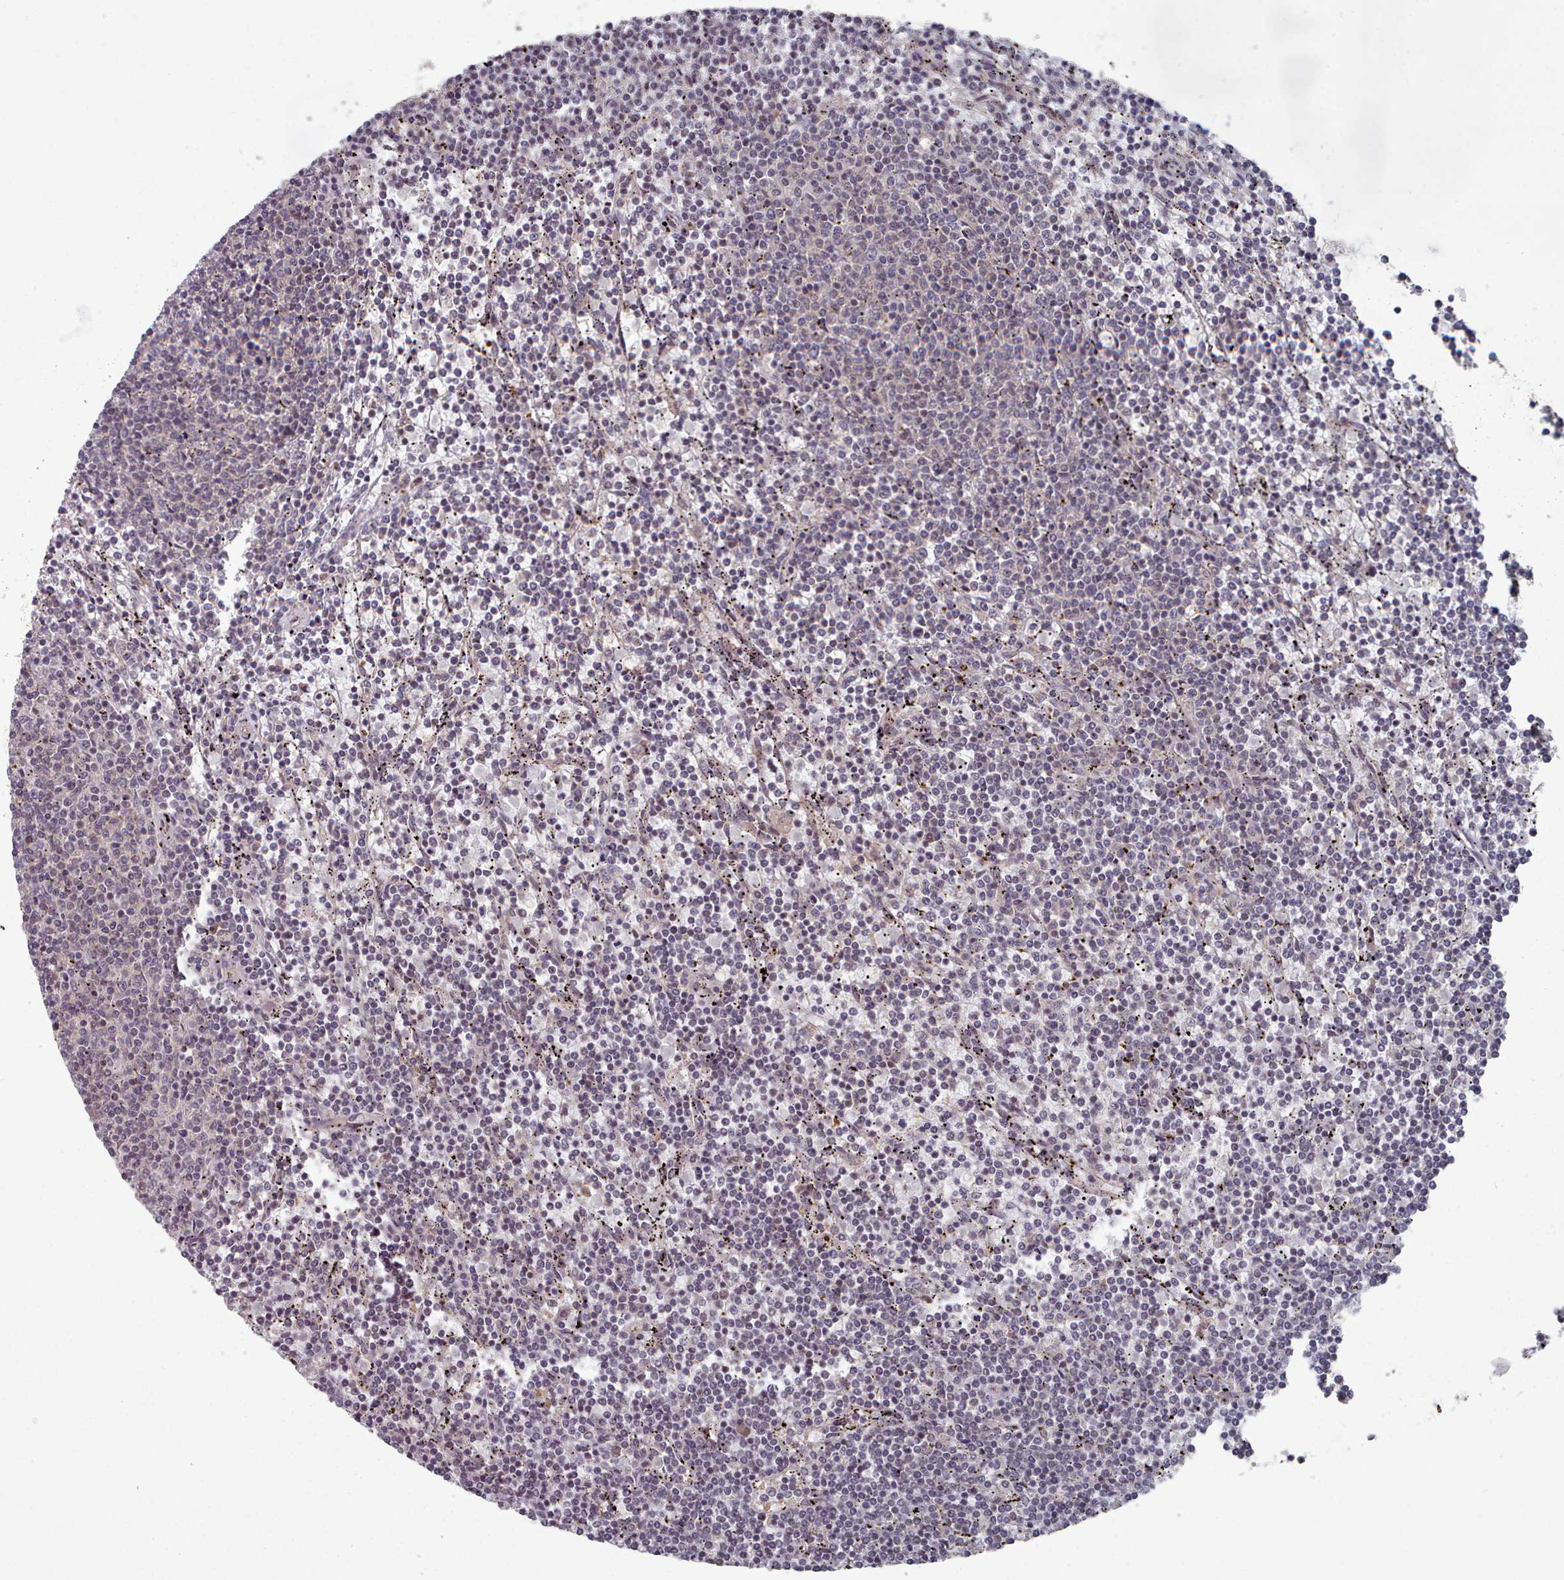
{"staining": {"intensity": "negative", "quantity": "none", "location": "none"}, "tissue": "lymphoma", "cell_type": "Tumor cells", "image_type": "cancer", "snomed": [{"axis": "morphology", "description": "Malignant lymphoma, non-Hodgkin's type, Low grade"}, {"axis": "topography", "description": "Spleen"}], "caption": "A high-resolution micrograph shows immunohistochemistry staining of lymphoma, which exhibits no significant expression in tumor cells. (DAB (3,3'-diaminobenzidine) immunohistochemistry (IHC) with hematoxylin counter stain).", "gene": "HYAL3", "patient": {"sex": "female", "age": 50}}